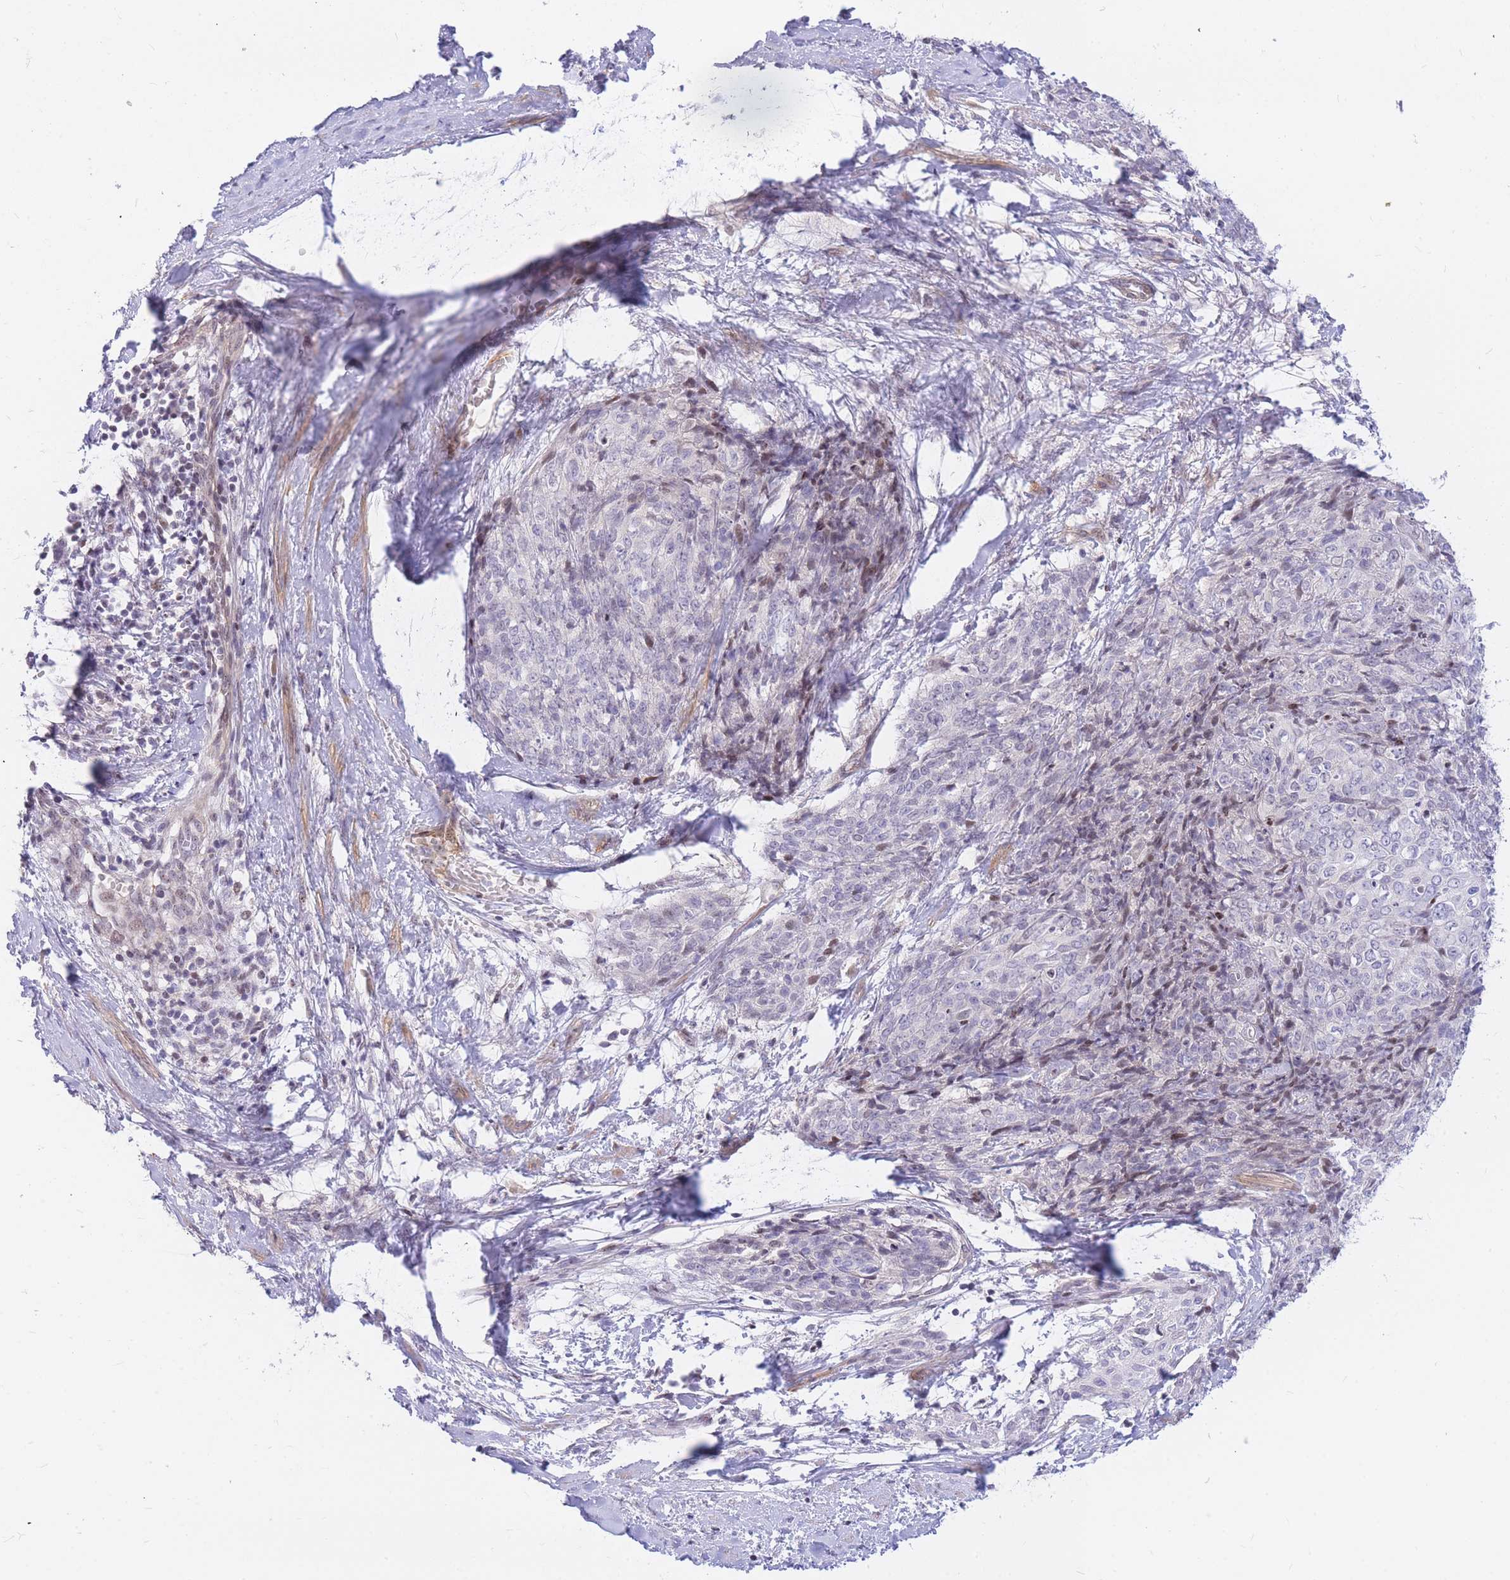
{"staining": {"intensity": "negative", "quantity": "none", "location": "none"}, "tissue": "skin cancer", "cell_type": "Tumor cells", "image_type": "cancer", "snomed": [{"axis": "morphology", "description": "Squamous cell carcinoma, NOS"}, {"axis": "topography", "description": "Skin"}, {"axis": "topography", "description": "Vulva"}], "caption": "There is no significant staining in tumor cells of skin cancer (squamous cell carcinoma).", "gene": "TLE2", "patient": {"sex": "female", "age": 85}}